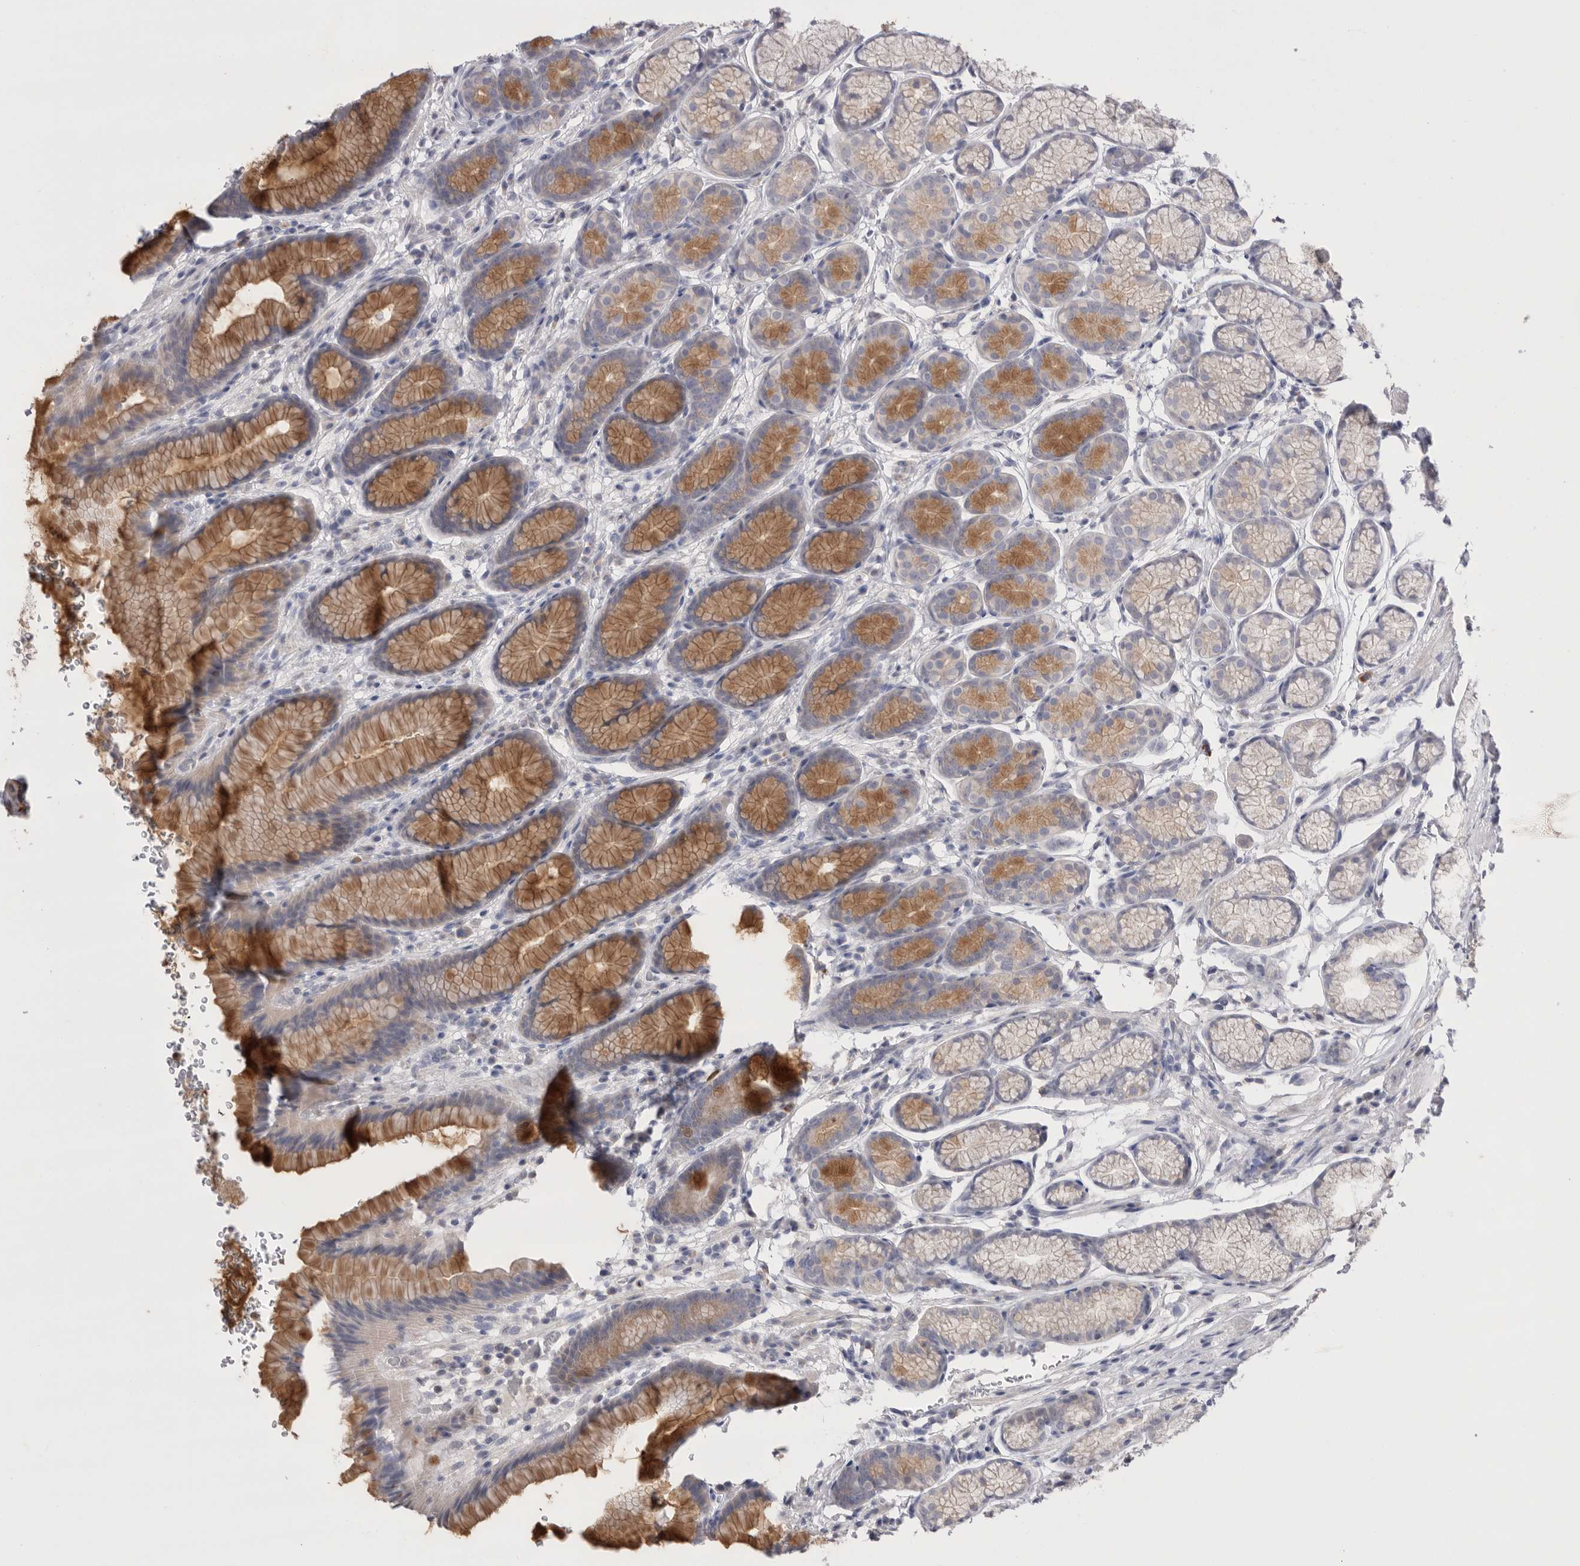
{"staining": {"intensity": "moderate", "quantity": "25%-75%", "location": "cytoplasmic/membranous"}, "tissue": "stomach", "cell_type": "Glandular cells", "image_type": "normal", "snomed": [{"axis": "morphology", "description": "Normal tissue, NOS"}, {"axis": "topography", "description": "Stomach"}], "caption": "High-power microscopy captured an IHC histopathology image of unremarkable stomach, revealing moderate cytoplasmic/membranous expression in approximately 25%-75% of glandular cells. (Brightfield microscopy of DAB IHC at high magnification).", "gene": "CCDC126", "patient": {"sex": "male", "age": 42}}